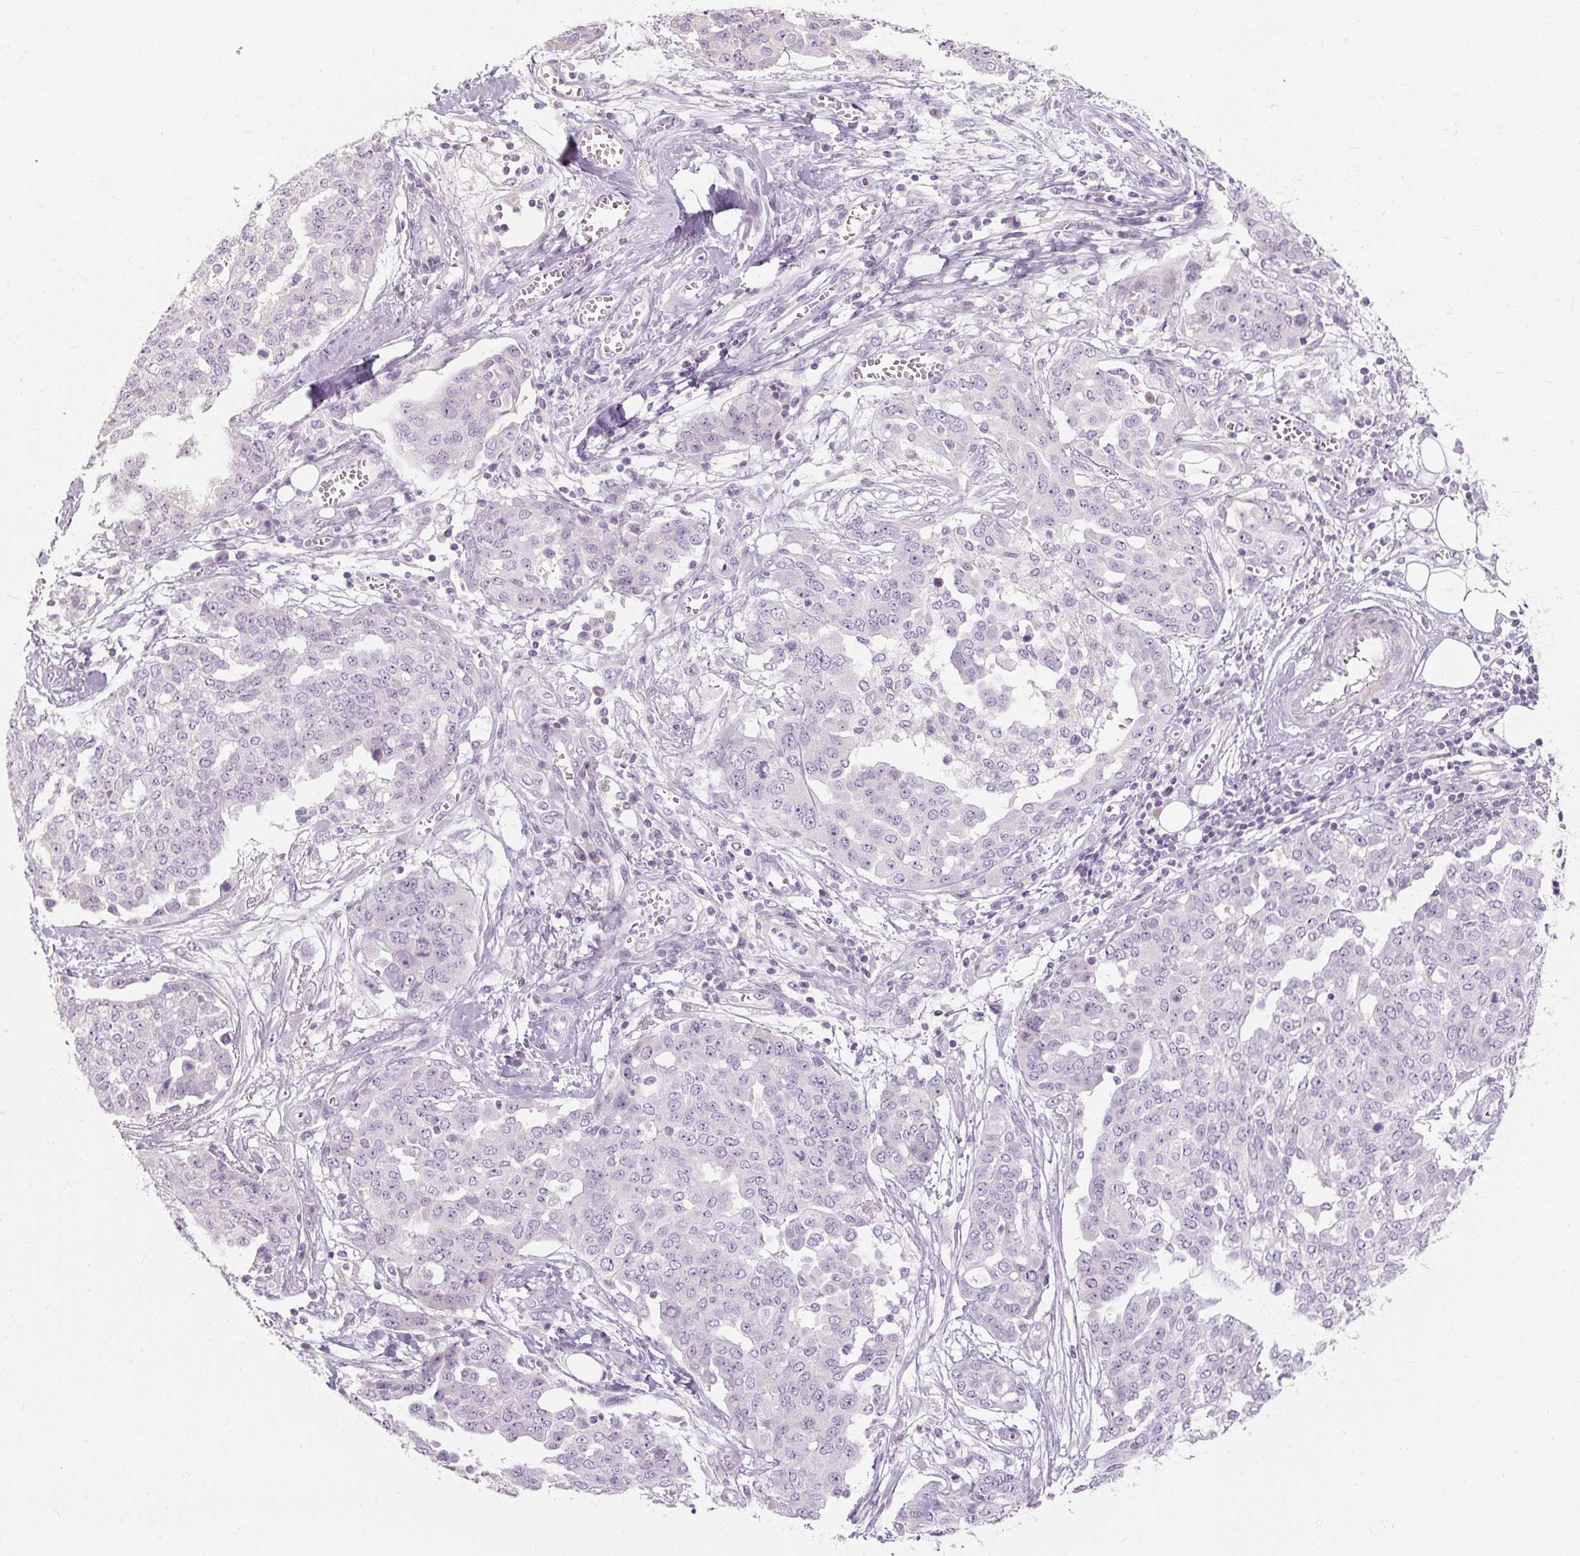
{"staining": {"intensity": "negative", "quantity": "none", "location": "none"}, "tissue": "ovarian cancer", "cell_type": "Tumor cells", "image_type": "cancer", "snomed": [{"axis": "morphology", "description": "Cystadenocarcinoma, serous, NOS"}, {"axis": "topography", "description": "Soft tissue"}, {"axis": "topography", "description": "Ovary"}], "caption": "Human ovarian cancer stained for a protein using immunohistochemistry (IHC) reveals no expression in tumor cells.", "gene": "NFE2L3", "patient": {"sex": "female", "age": 57}}